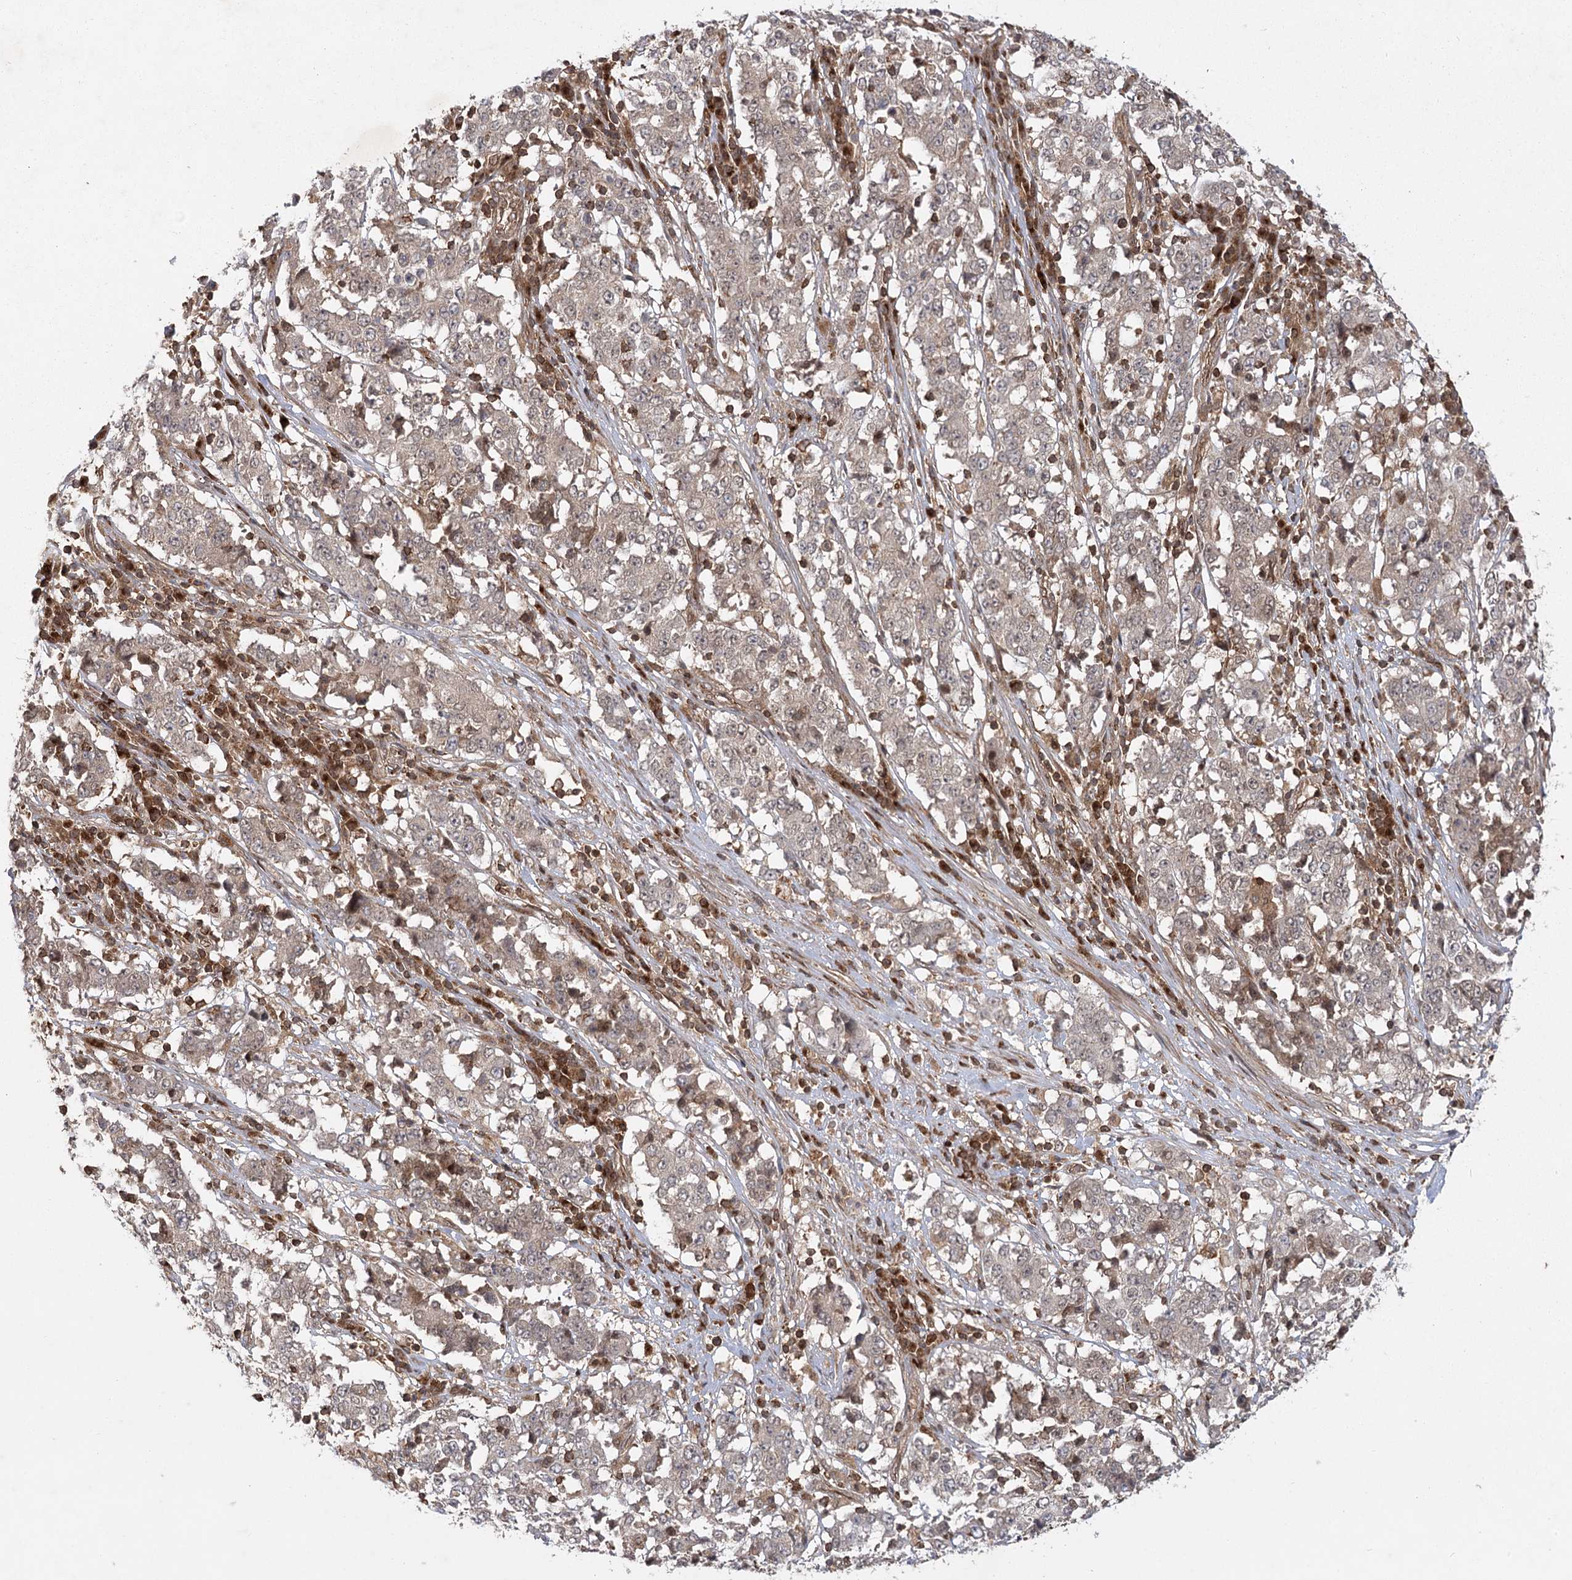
{"staining": {"intensity": "weak", "quantity": "<25%", "location": "cytoplasmic/membranous"}, "tissue": "stomach cancer", "cell_type": "Tumor cells", "image_type": "cancer", "snomed": [{"axis": "morphology", "description": "Adenocarcinoma, NOS"}, {"axis": "topography", "description": "Stomach"}], "caption": "There is no significant staining in tumor cells of stomach cancer. (Immunohistochemistry, brightfield microscopy, high magnification).", "gene": "MDFIC", "patient": {"sex": "male", "age": 59}}